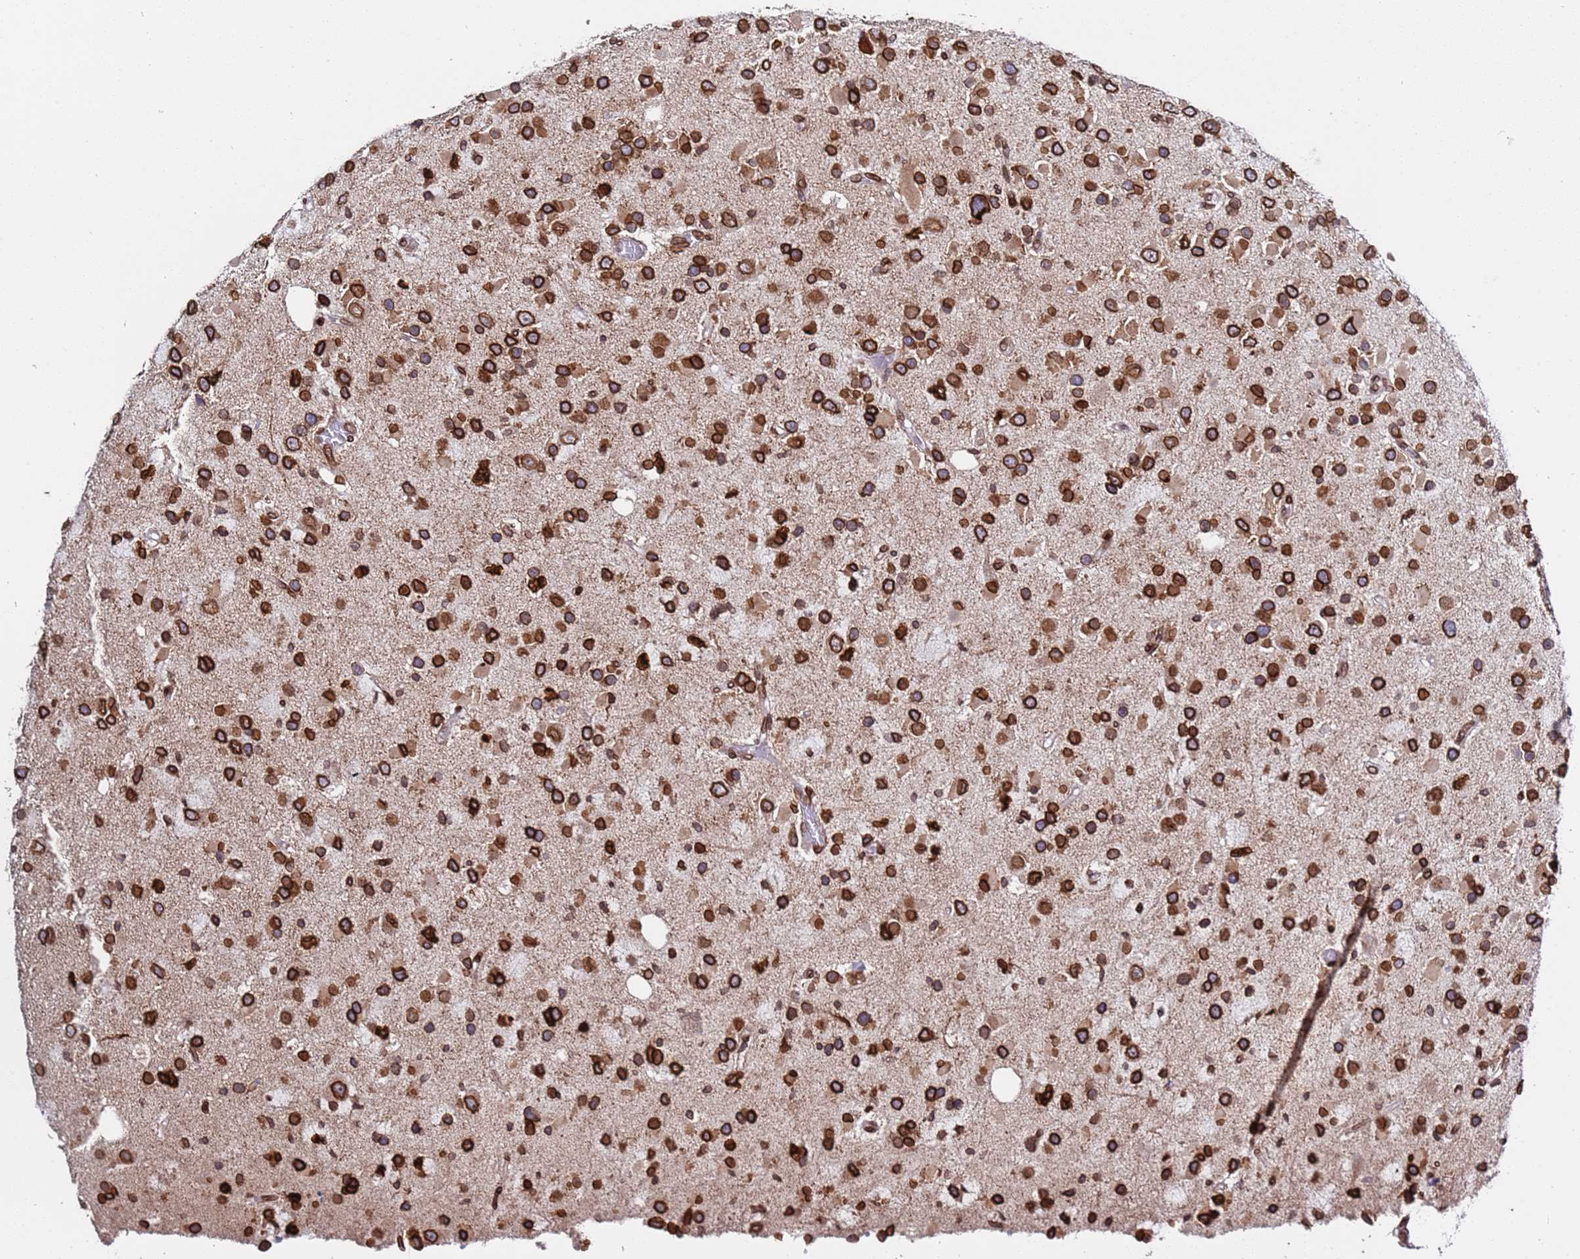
{"staining": {"intensity": "strong", "quantity": ">75%", "location": "cytoplasmic/membranous,nuclear"}, "tissue": "glioma", "cell_type": "Tumor cells", "image_type": "cancer", "snomed": [{"axis": "morphology", "description": "Glioma, malignant, High grade"}, {"axis": "topography", "description": "Brain"}], "caption": "Immunohistochemistry (DAB) staining of high-grade glioma (malignant) shows strong cytoplasmic/membranous and nuclear protein staining in about >75% of tumor cells.", "gene": "TOR1AIP1", "patient": {"sex": "male", "age": 53}}